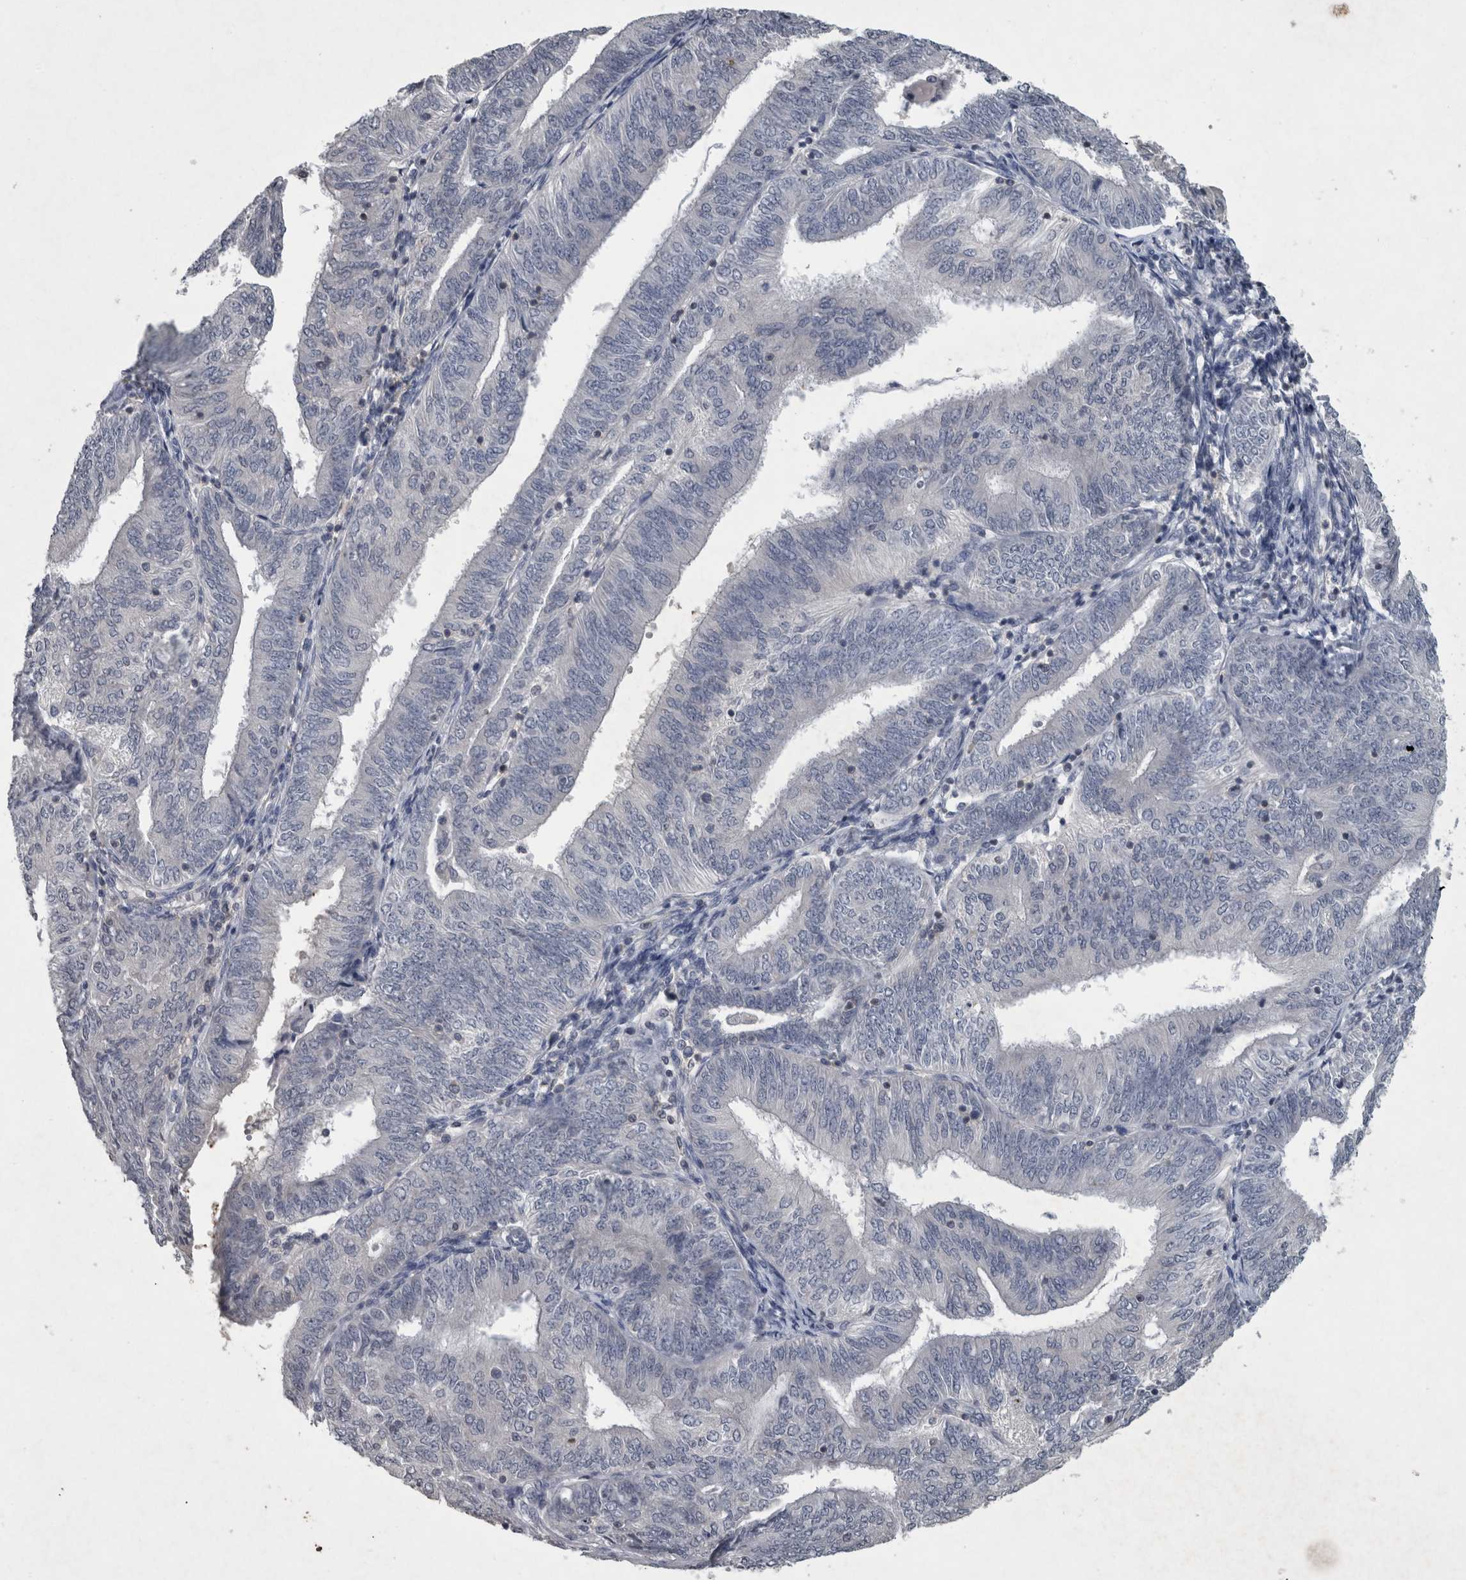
{"staining": {"intensity": "negative", "quantity": "none", "location": "none"}, "tissue": "endometrial cancer", "cell_type": "Tumor cells", "image_type": "cancer", "snomed": [{"axis": "morphology", "description": "Adenocarcinoma, NOS"}, {"axis": "topography", "description": "Endometrium"}], "caption": "Immunohistochemical staining of endometrial adenocarcinoma shows no significant expression in tumor cells.", "gene": "WNT7A", "patient": {"sex": "female", "age": 58}}